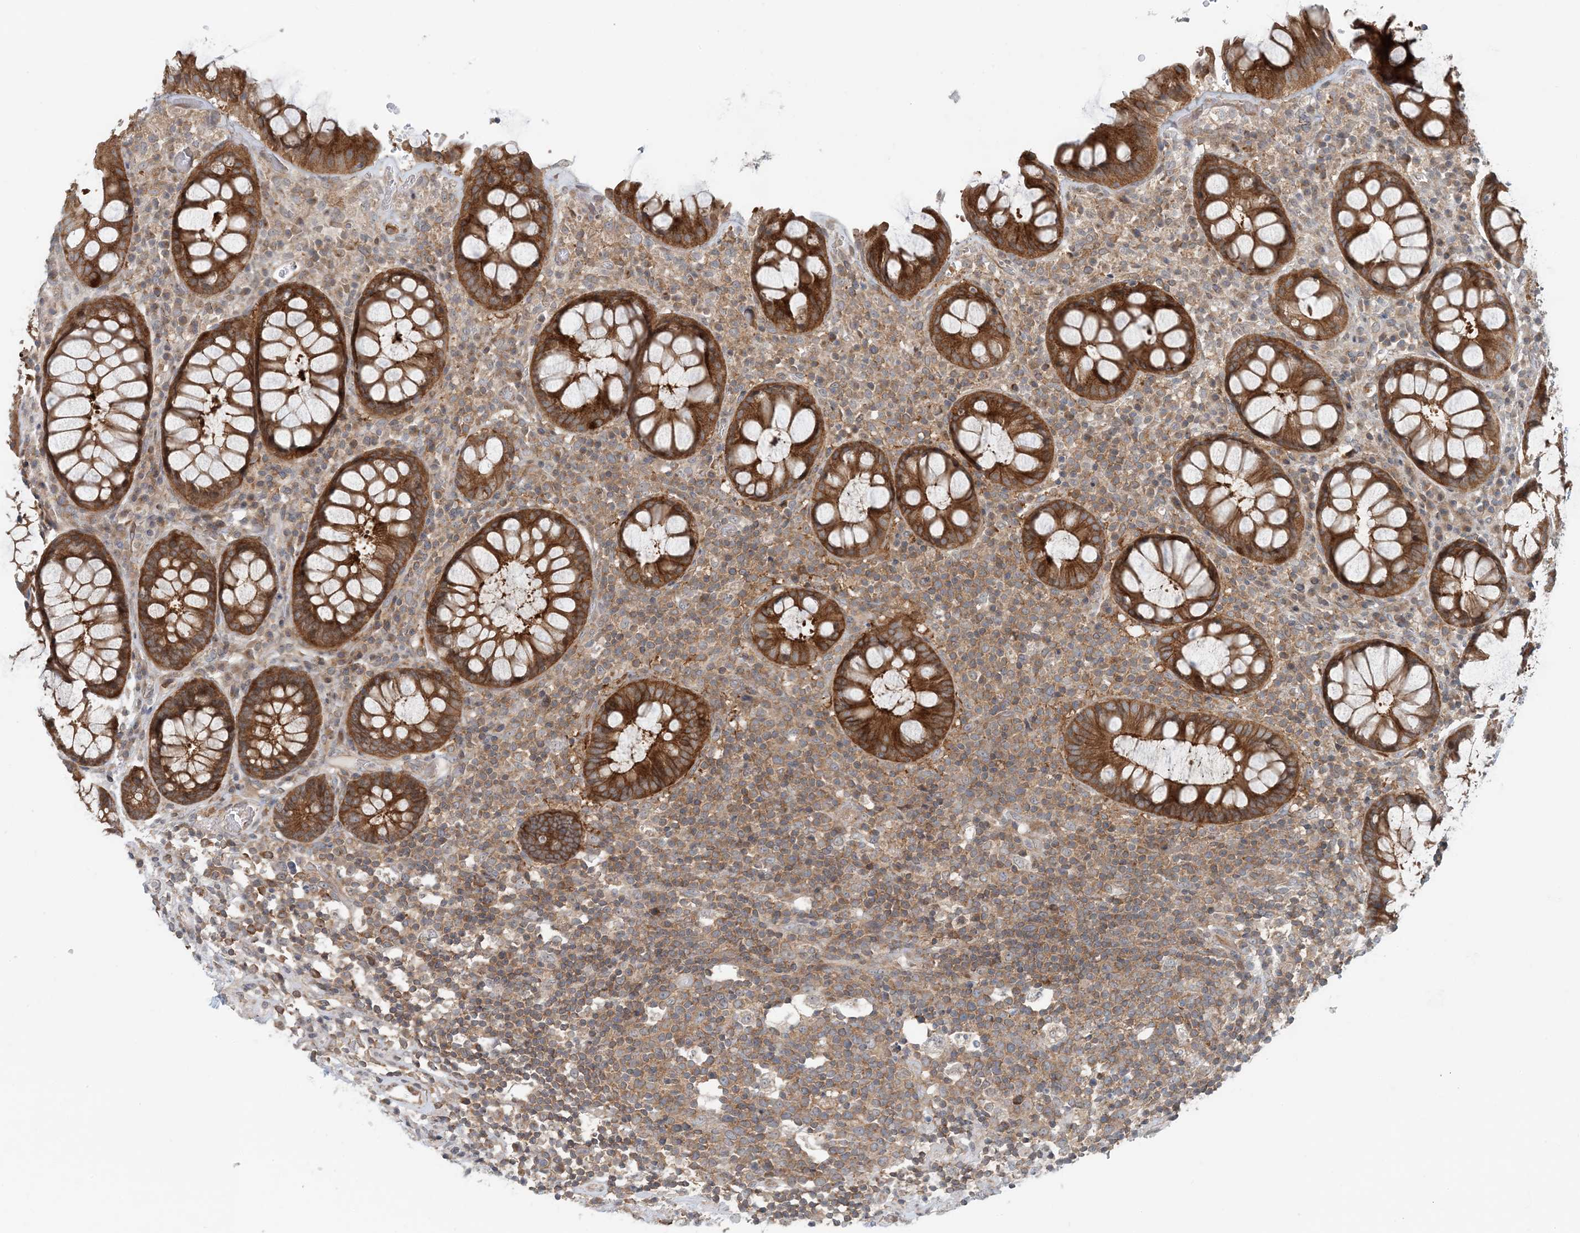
{"staining": {"intensity": "strong", "quantity": ">75%", "location": "cytoplasmic/membranous"}, "tissue": "rectum", "cell_type": "Glandular cells", "image_type": "normal", "snomed": [{"axis": "morphology", "description": "Normal tissue, NOS"}, {"axis": "topography", "description": "Rectum"}], "caption": "Immunohistochemical staining of unremarkable rectum reveals high levels of strong cytoplasmic/membranous staining in approximately >75% of glandular cells.", "gene": "ATP13A2", "patient": {"sex": "male", "age": 64}}